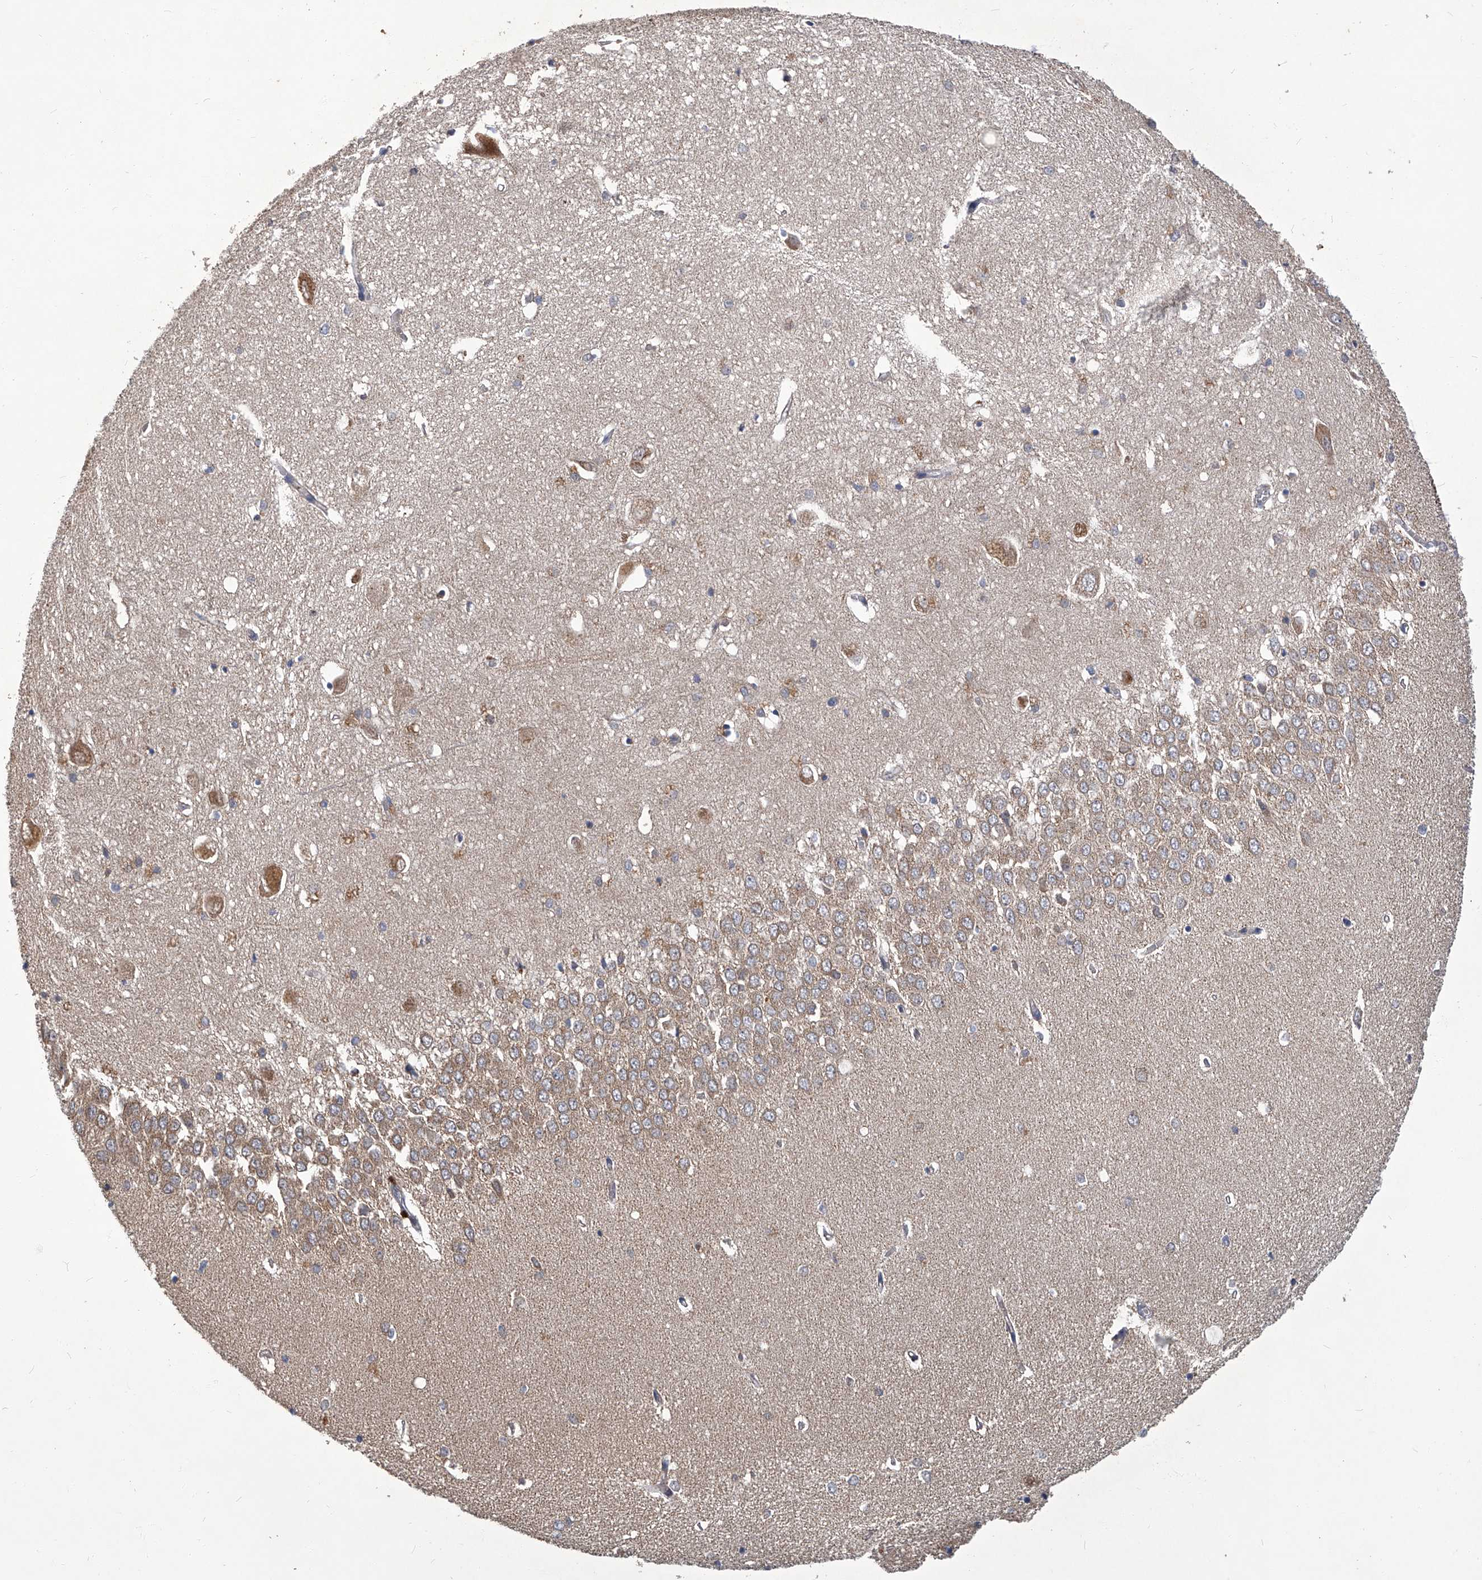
{"staining": {"intensity": "weak", "quantity": "<25%", "location": "cytoplasmic/membranous"}, "tissue": "hippocampus", "cell_type": "Glial cells", "image_type": "normal", "snomed": [{"axis": "morphology", "description": "Normal tissue, NOS"}, {"axis": "topography", "description": "Hippocampus"}], "caption": "Protein analysis of benign hippocampus reveals no significant staining in glial cells.", "gene": "TNFRSF13B", "patient": {"sex": "female", "age": 64}}